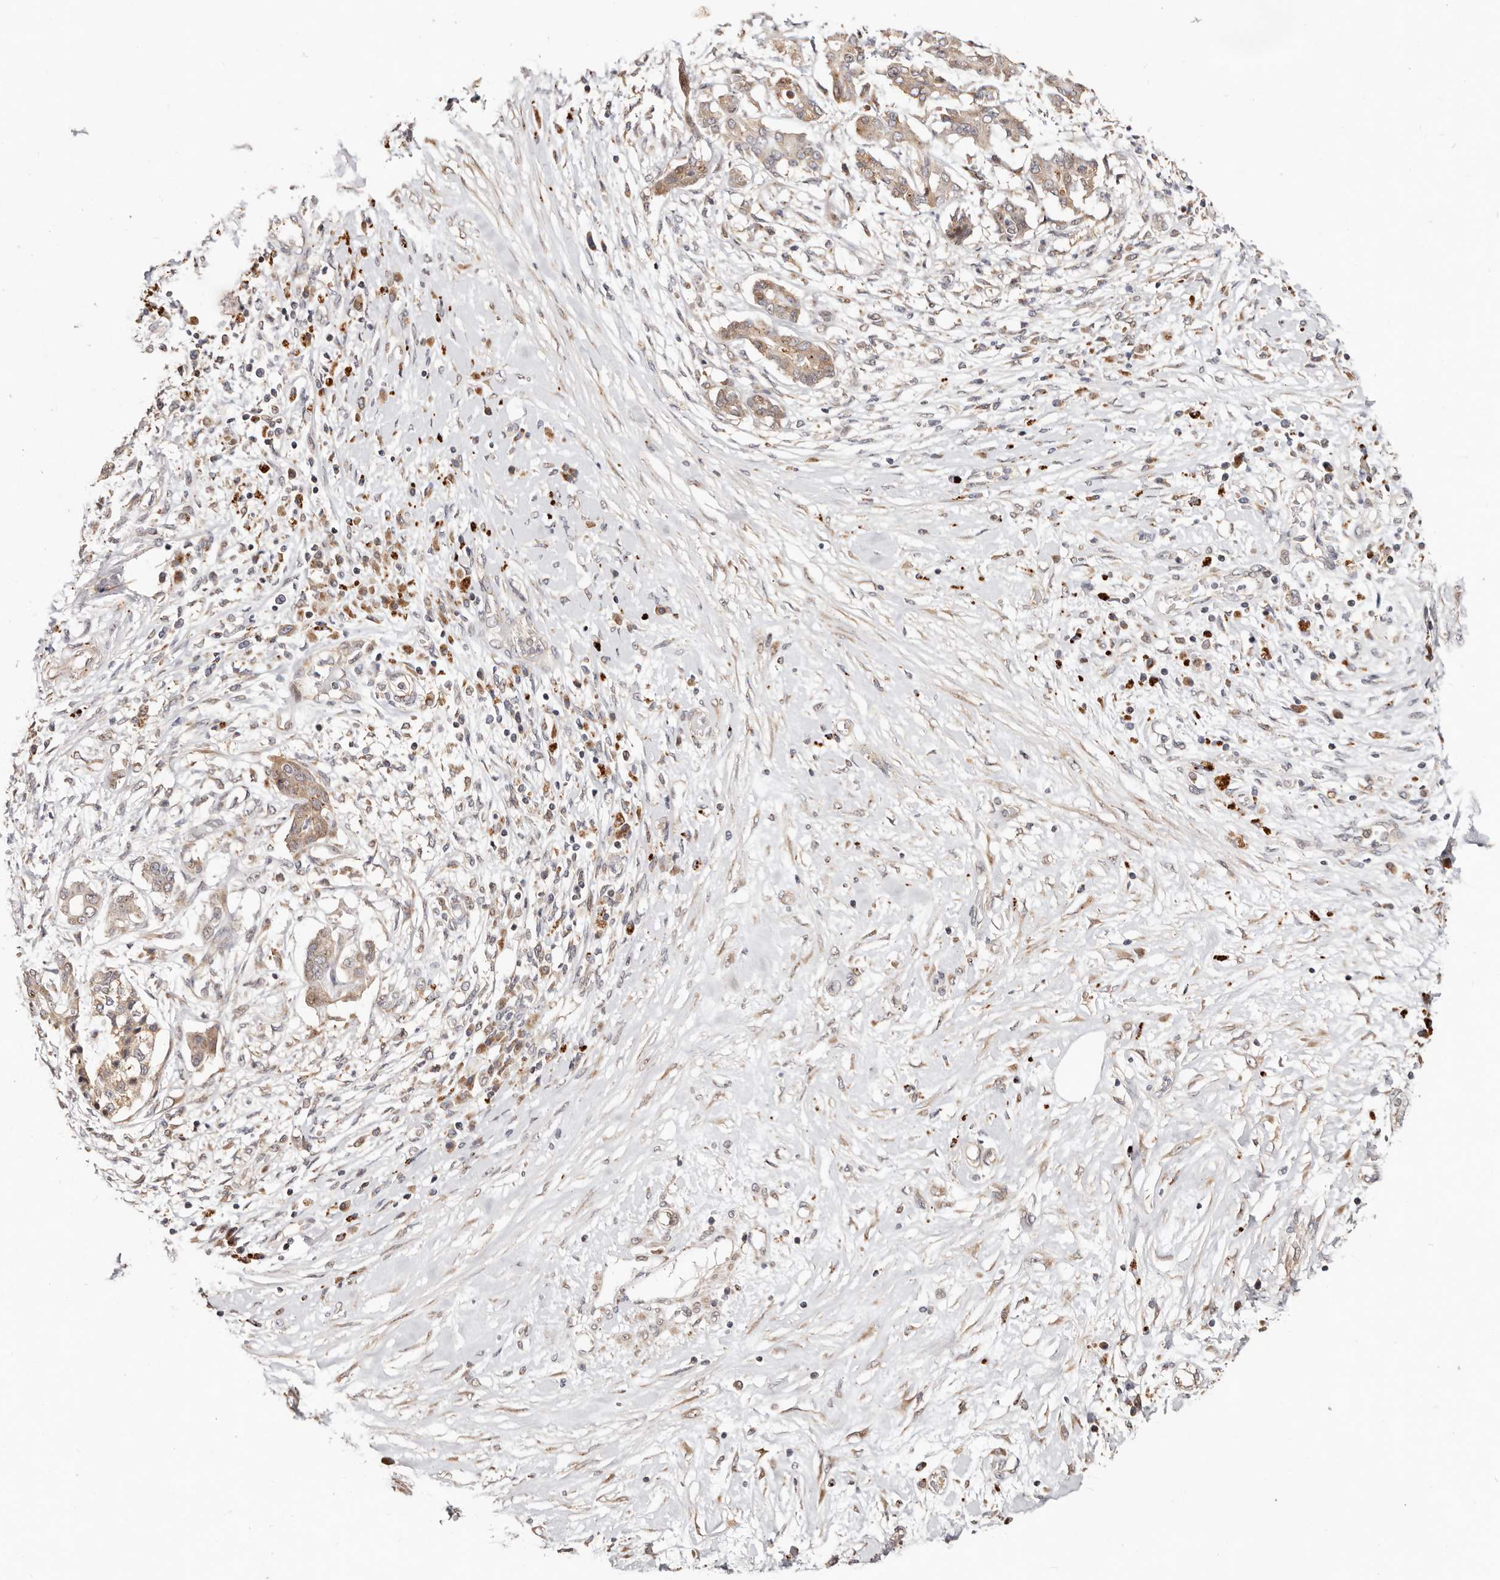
{"staining": {"intensity": "weak", "quantity": ">75%", "location": "cytoplasmic/membranous"}, "tissue": "pancreatic cancer", "cell_type": "Tumor cells", "image_type": "cancer", "snomed": [{"axis": "morphology", "description": "Inflammation, NOS"}, {"axis": "morphology", "description": "Adenocarcinoma, NOS"}, {"axis": "topography", "description": "Pancreas"}], "caption": "The photomicrograph exhibits staining of pancreatic cancer, revealing weak cytoplasmic/membranous protein positivity (brown color) within tumor cells.", "gene": "USP33", "patient": {"sex": "female", "age": 56}}